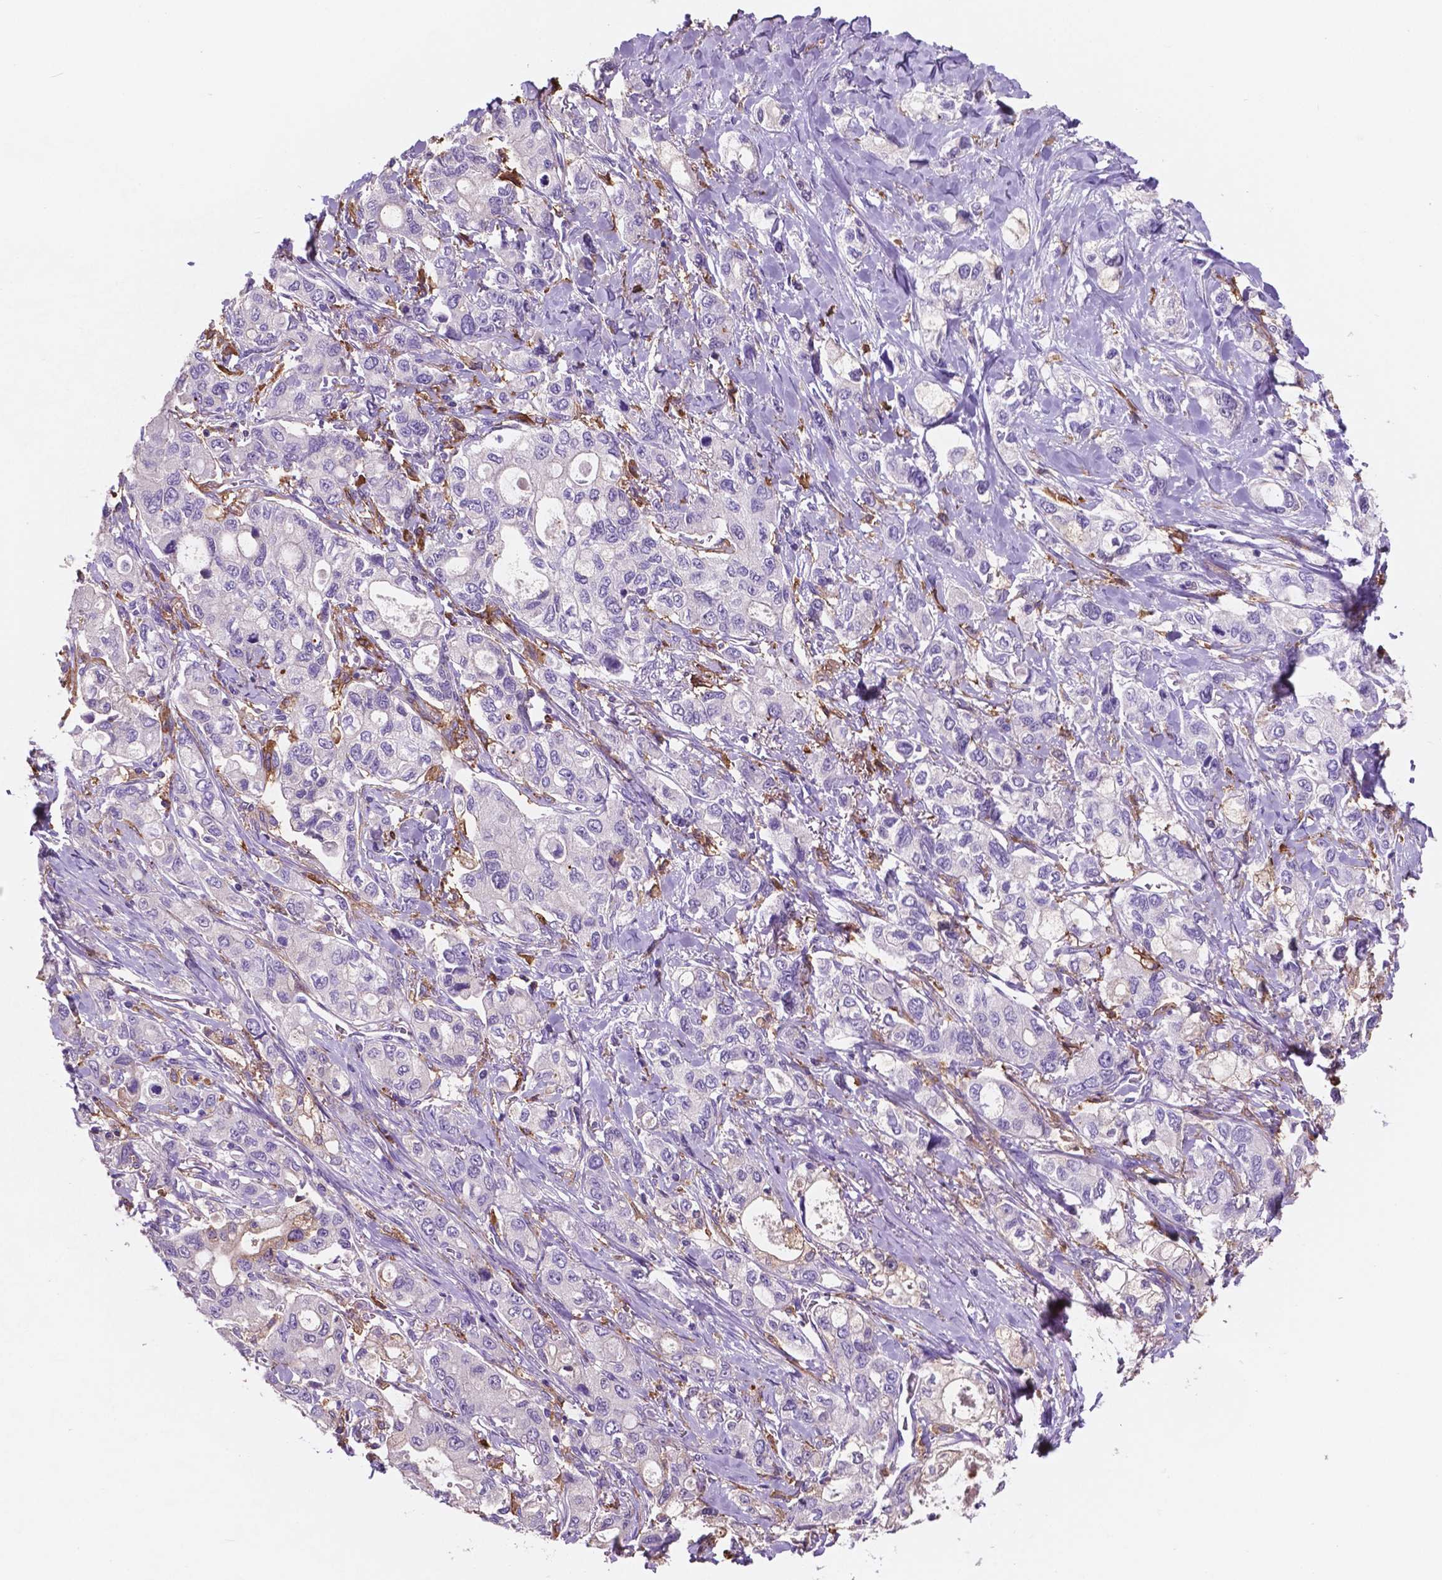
{"staining": {"intensity": "negative", "quantity": "none", "location": "none"}, "tissue": "stomach cancer", "cell_type": "Tumor cells", "image_type": "cancer", "snomed": [{"axis": "morphology", "description": "Adenocarcinoma, NOS"}, {"axis": "topography", "description": "Stomach"}], "caption": "Protein analysis of stomach adenocarcinoma shows no significant expression in tumor cells.", "gene": "MKRN2OS", "patient": {"sex": "male", "age": 63}}